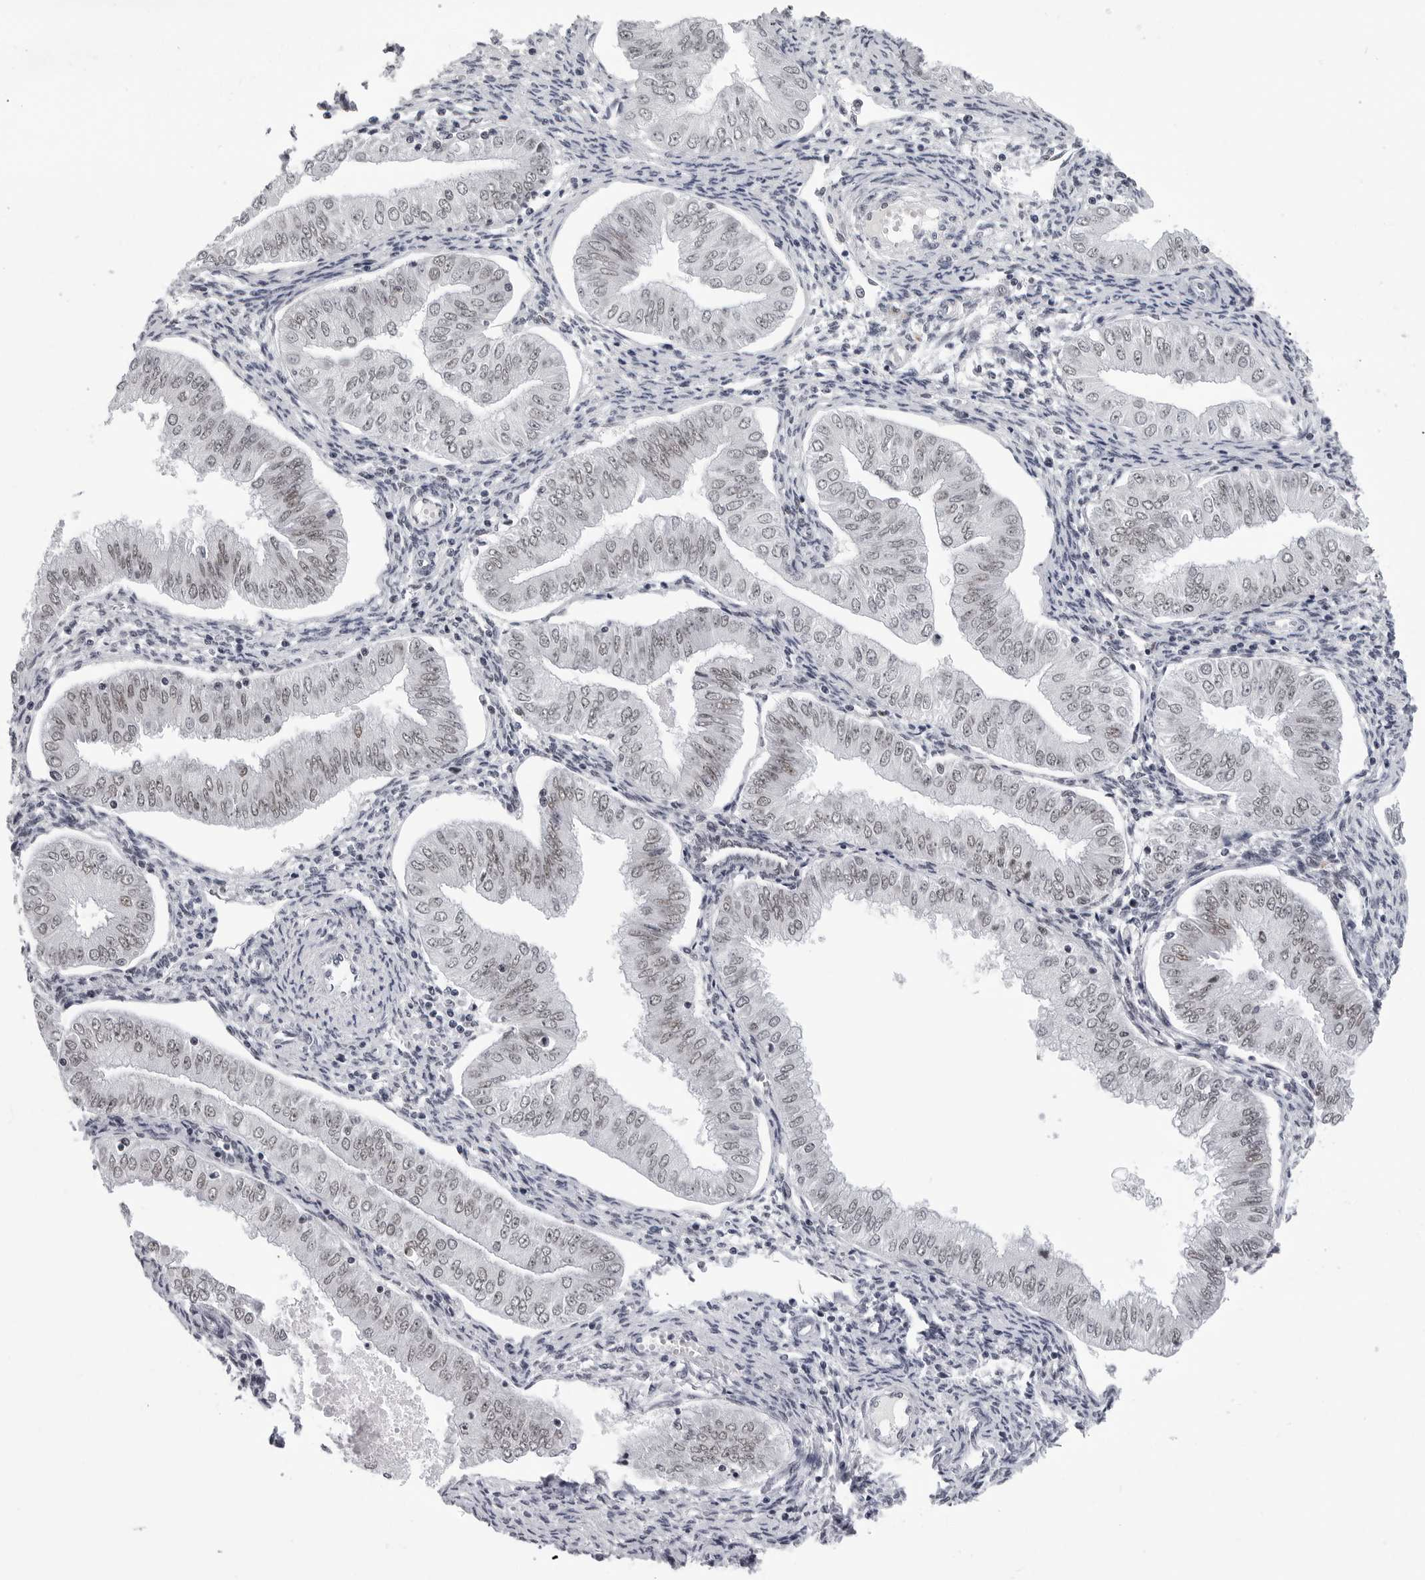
{"staining": {"intensity": "weak", "quantity": "<25%", "location": "nuclear"}, "tissue": "endometrial cancer", "cell_type": "Tumor cells", "image_type": "cancer", "snomed": [{"axis": "morphology", "description": "Normal tissue, NOS"}, {"axis": "morphology", "description": "Adenocarcinoma, NOS"}, {"axis": "topography", "description": "Endometrium"}], "caption": "DAB immunohistochemical staining of human endometrial cancer (adenocarcinoma) shows no significant positivity in tumor cells.", "gene": "SF3B4", "patient": {"sex": "female", "age": 53}}